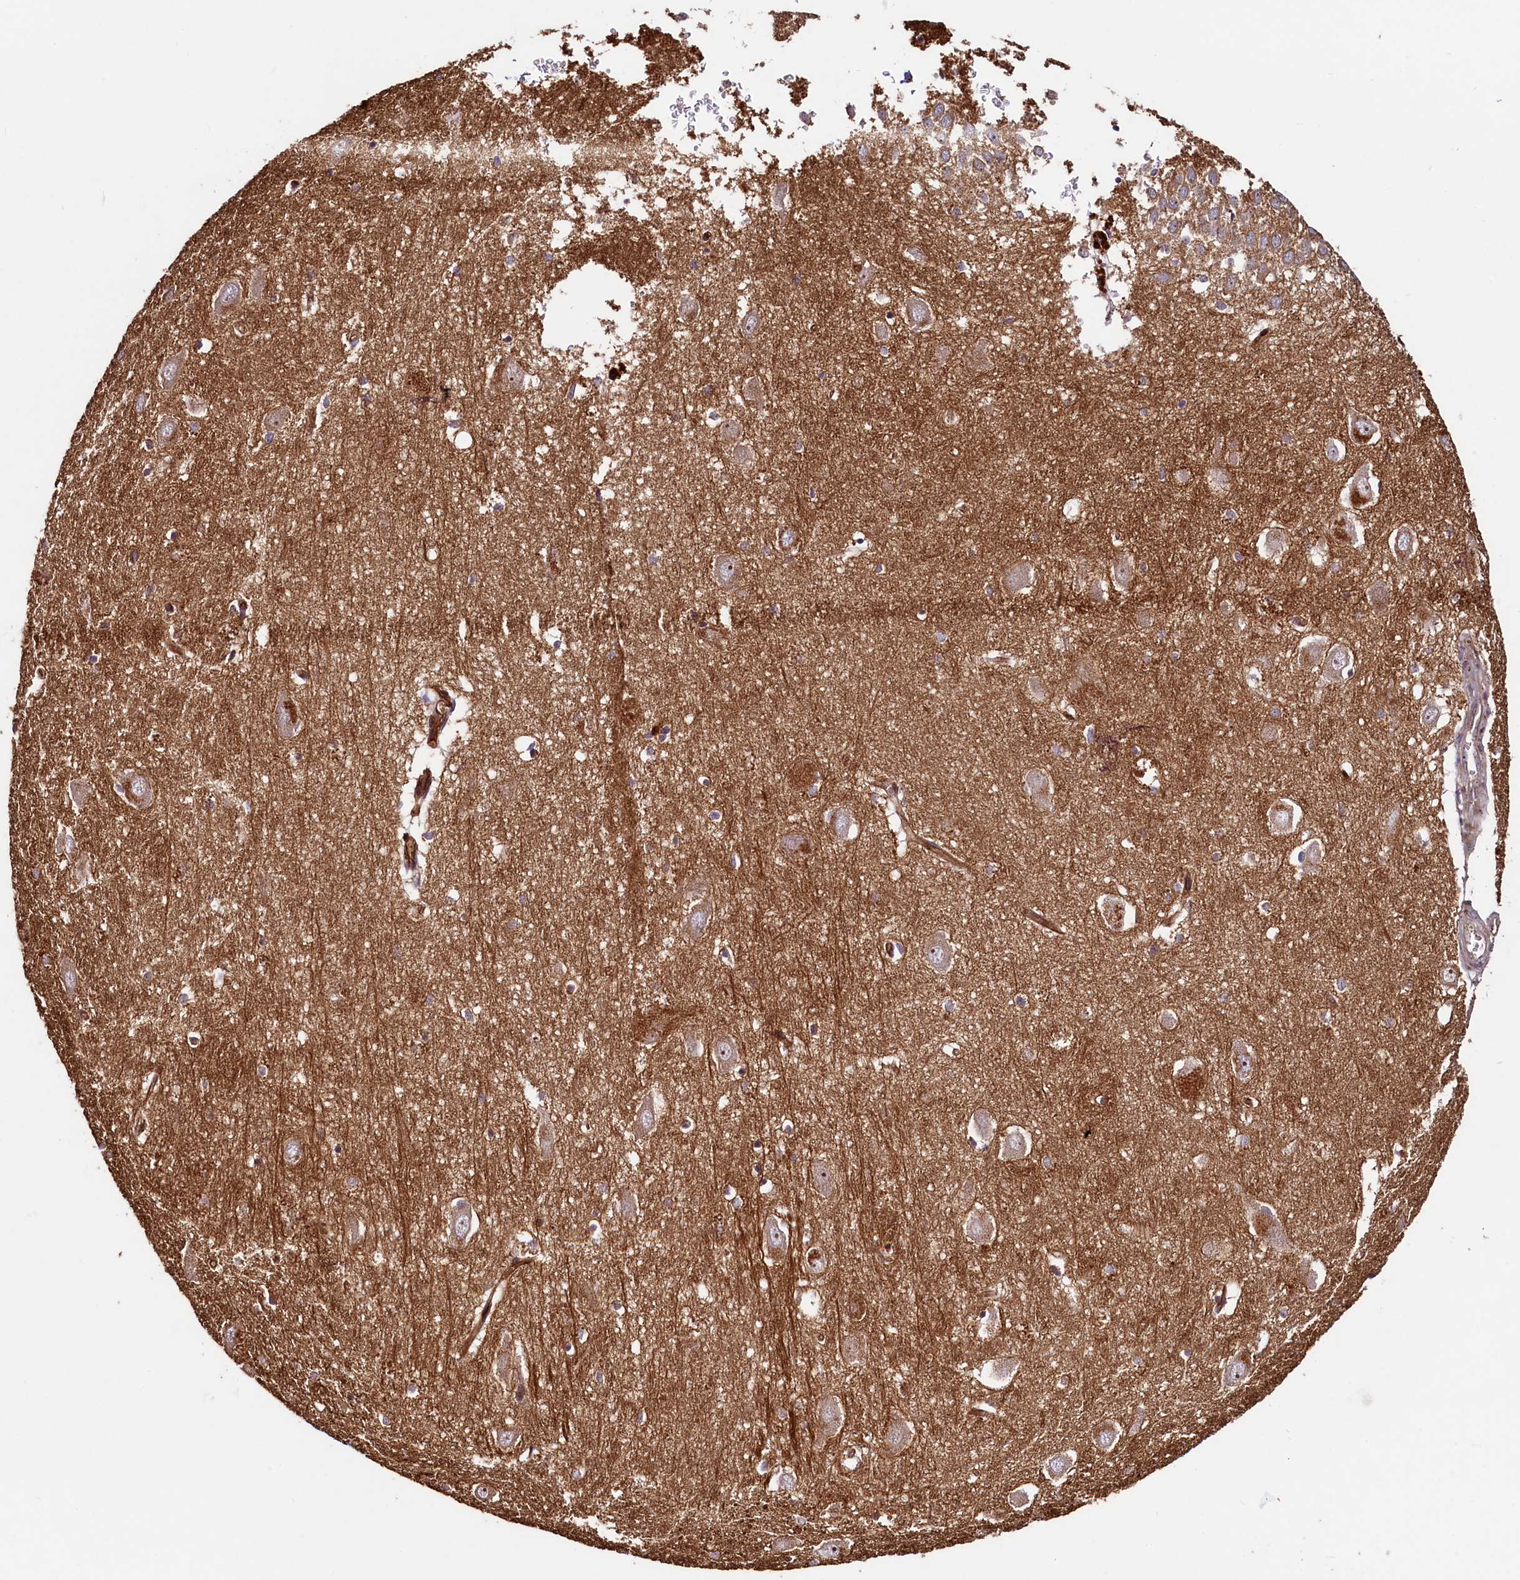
{"staining": {"intensity": "weak", "quantity": "25%-75%", "location": "cytoplasmic/membranous"}, "tissue": "hippocampus", "cell_type": "Glial cells", "image_type": "normal", "snomed": [{"axis": "morphology", "description": "Normal tissue, NOS"}, {"axis": "topography", "description": "Hippocampus"}], "caption": "Human hippocampus stained with a brown dye shows weak cytoplasmic/membranous positive staining in about 25%-75% of glial cells.", "gene": "PALM", "patient": {"sex": "female", "age": 64}}